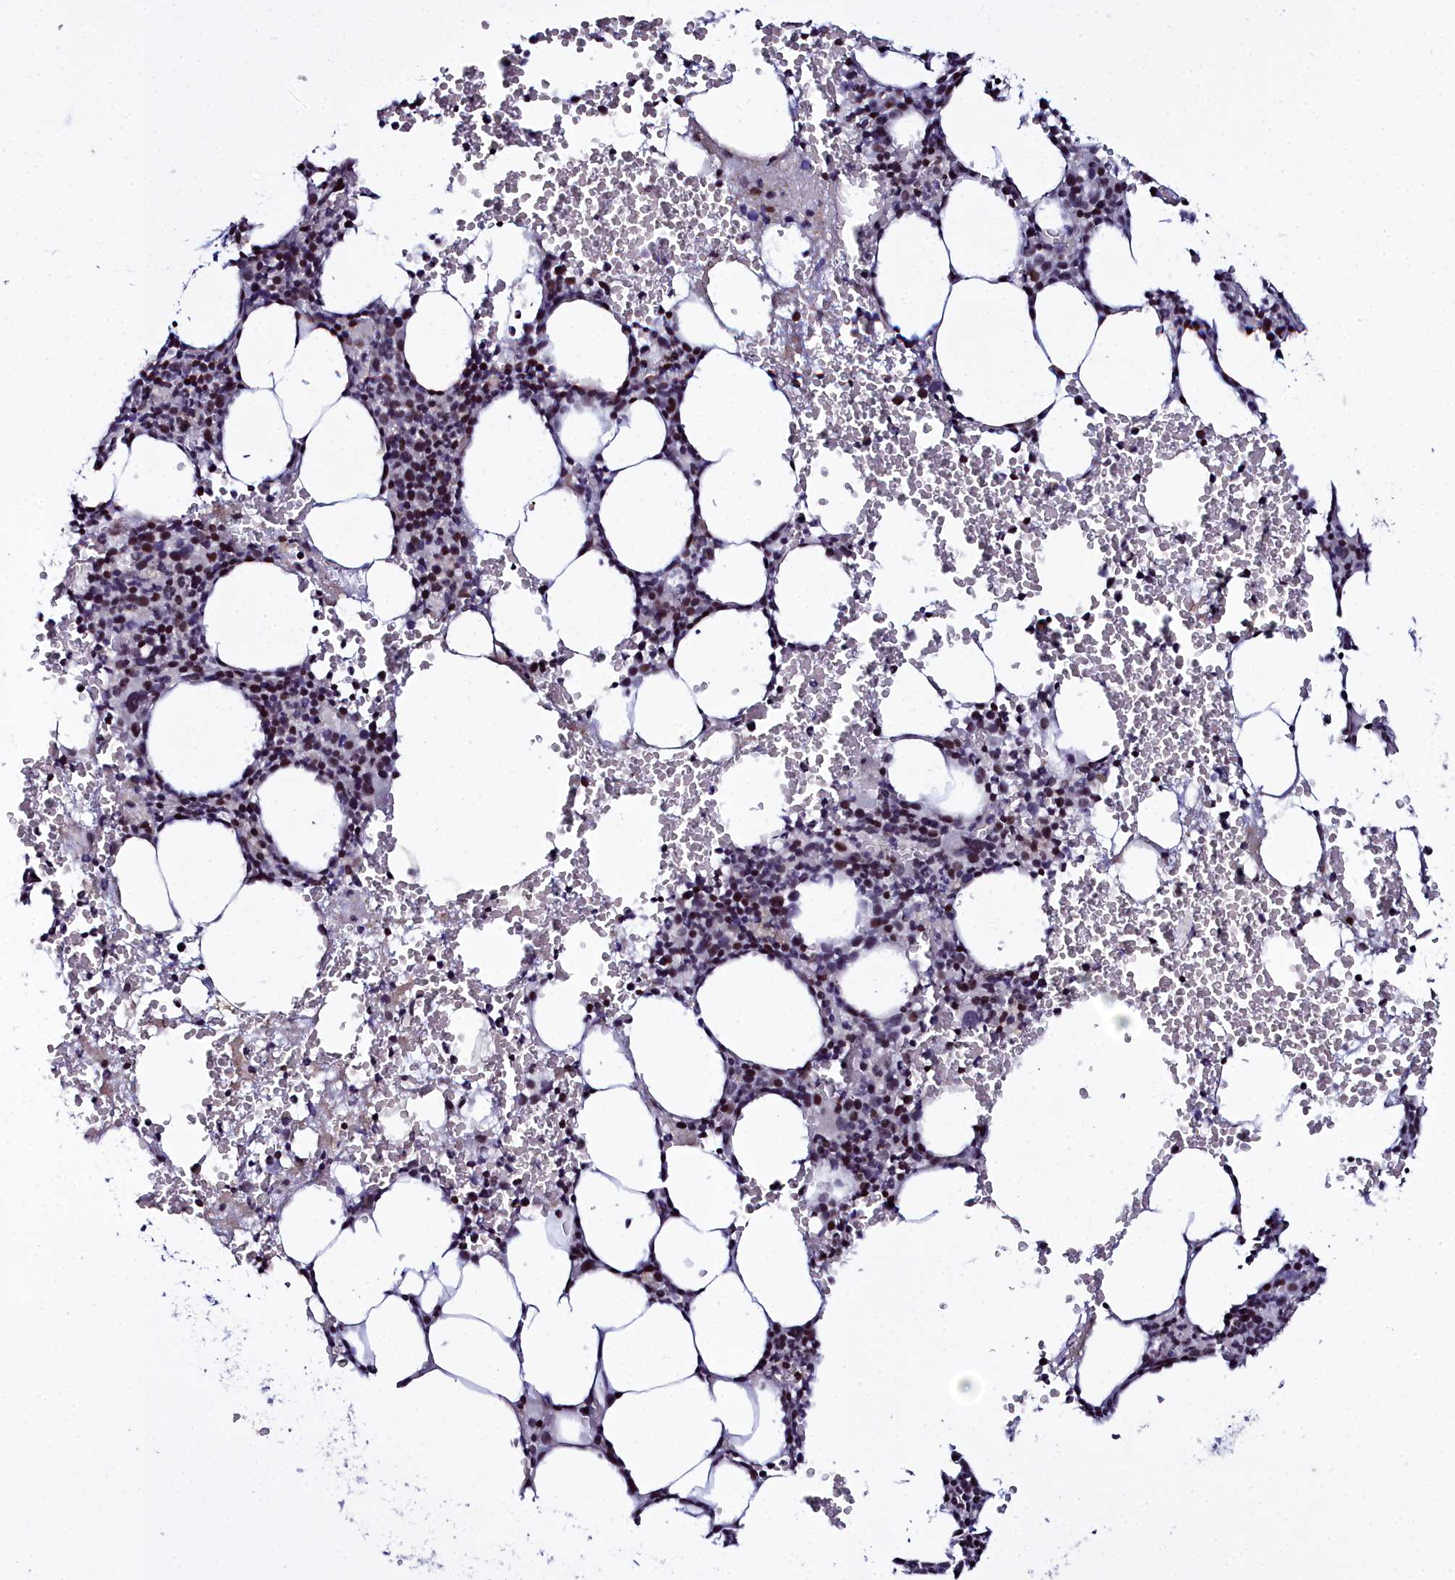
{"staining": {"intensity": "strong", "quantity": "25%-75%", "location": "nuclear"}, "tissue": "bone marrow", "cell_type": "Hematopoietic cells", "image_type": "normal", "snomed": [{"axis": "morphology", "description": "Normal tissue, NOS"}, {"axis": "morphology", "description": "Inflammation, NOS"}, {"axis": "topography", "description": "Bone marrow"}], "caption": "This image displays immunohistochemistry staining of normal human bone marrow, with high strong nuclear staining in approximately 25%-75% of hematopoietic cells.", "gene": "CCDC97", "patient": {"sex": "female", "age": 78}}